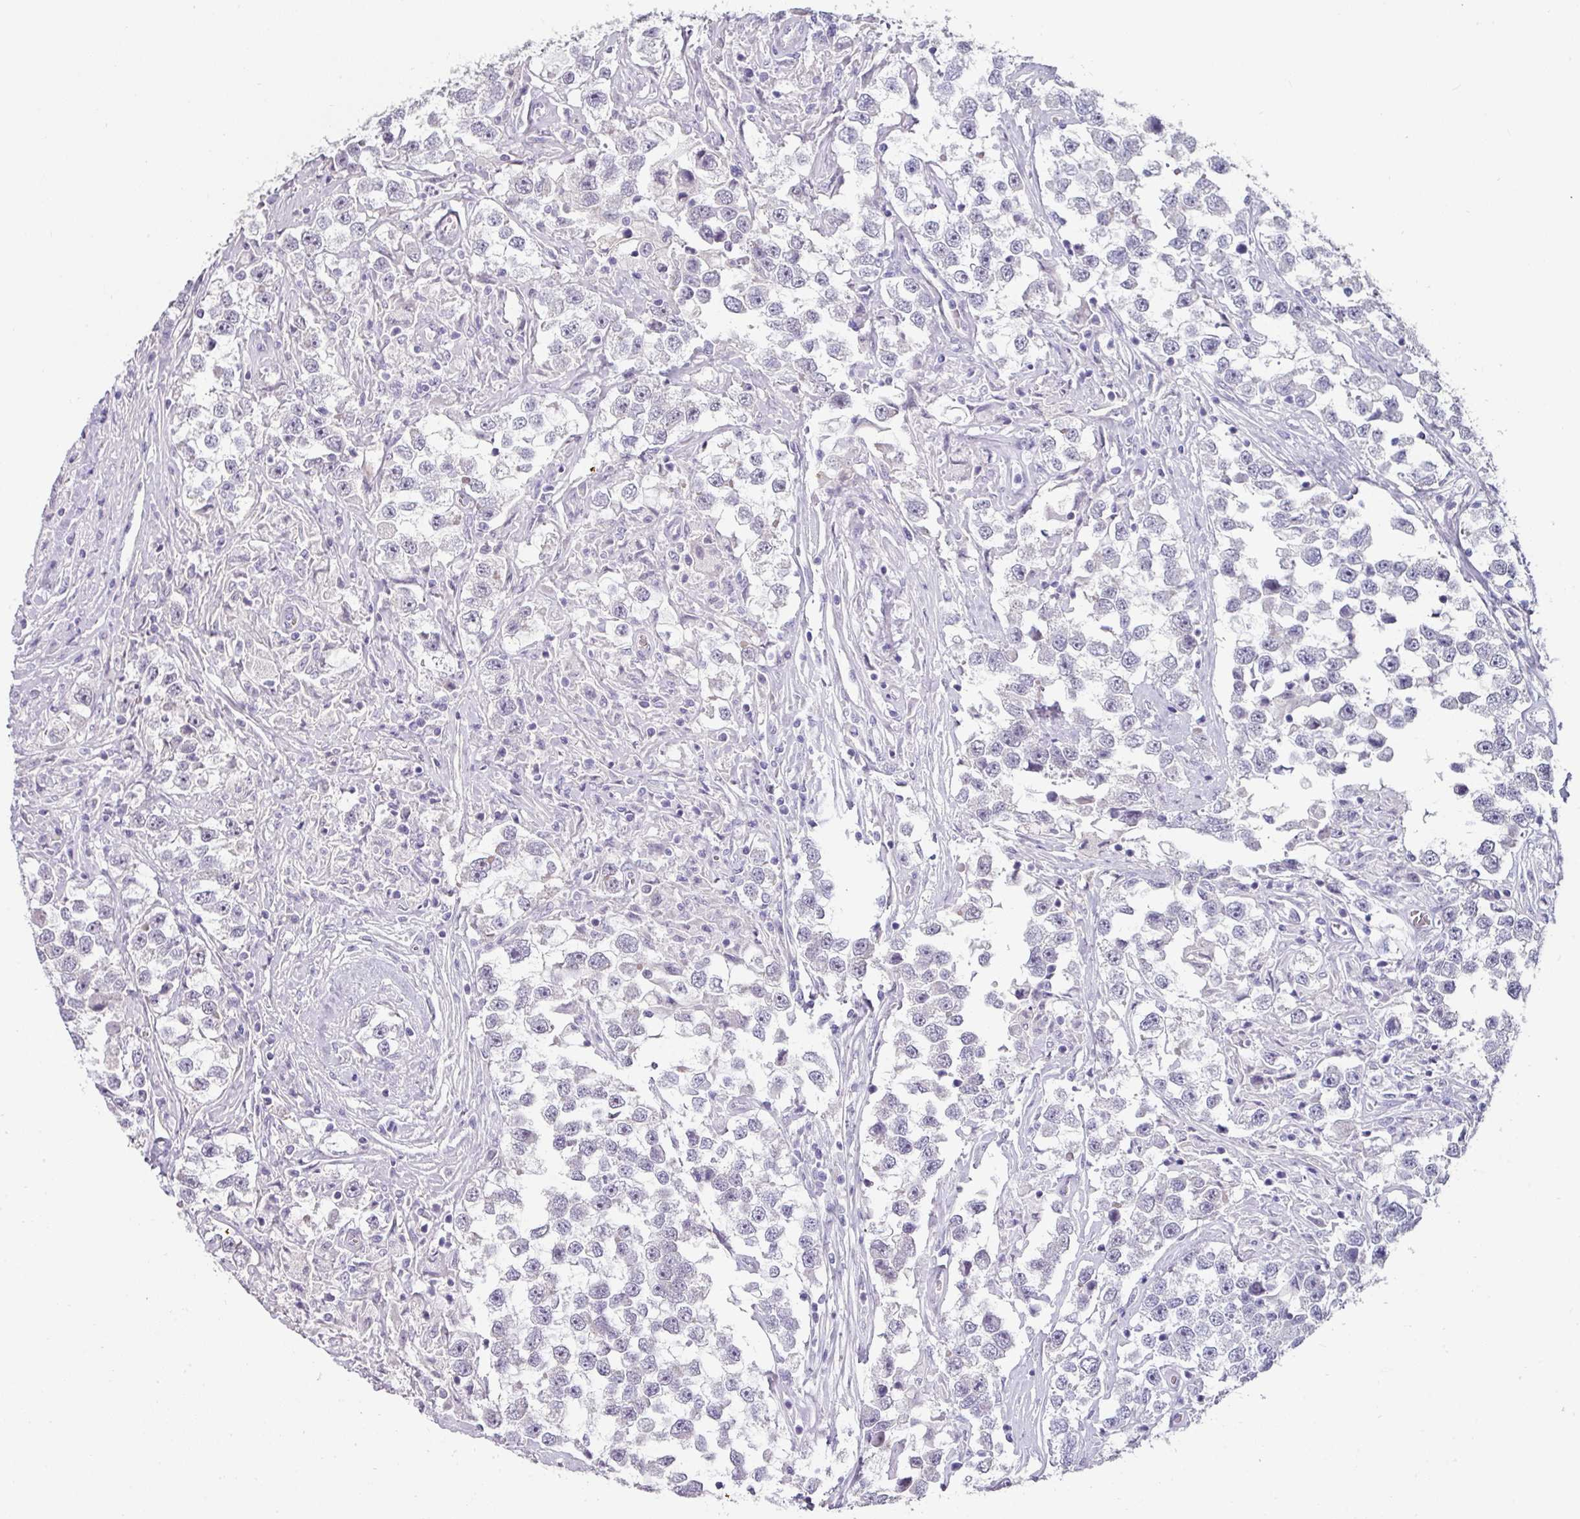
{"staining": {"intensity": "negative", "quantity": "none", "location": "none"}, "tissue": "testis cancer", "cell_type": "Tumor cells", "image_type": "cancer", "snomed": [{"axis": "morphology", "description": "Seminoma, NOS"}, {"axis": "topography", "description": "Testis"}], "caption": "The histopathology image reveals no staining of tumor cells in seminoma (testis). (DAB (3,3'-diaminobenzidine) immunohistochemistry with hematoxylin counter stain).", "gene": "EYA3", "patient": {"sex": "male", "age": 46}}